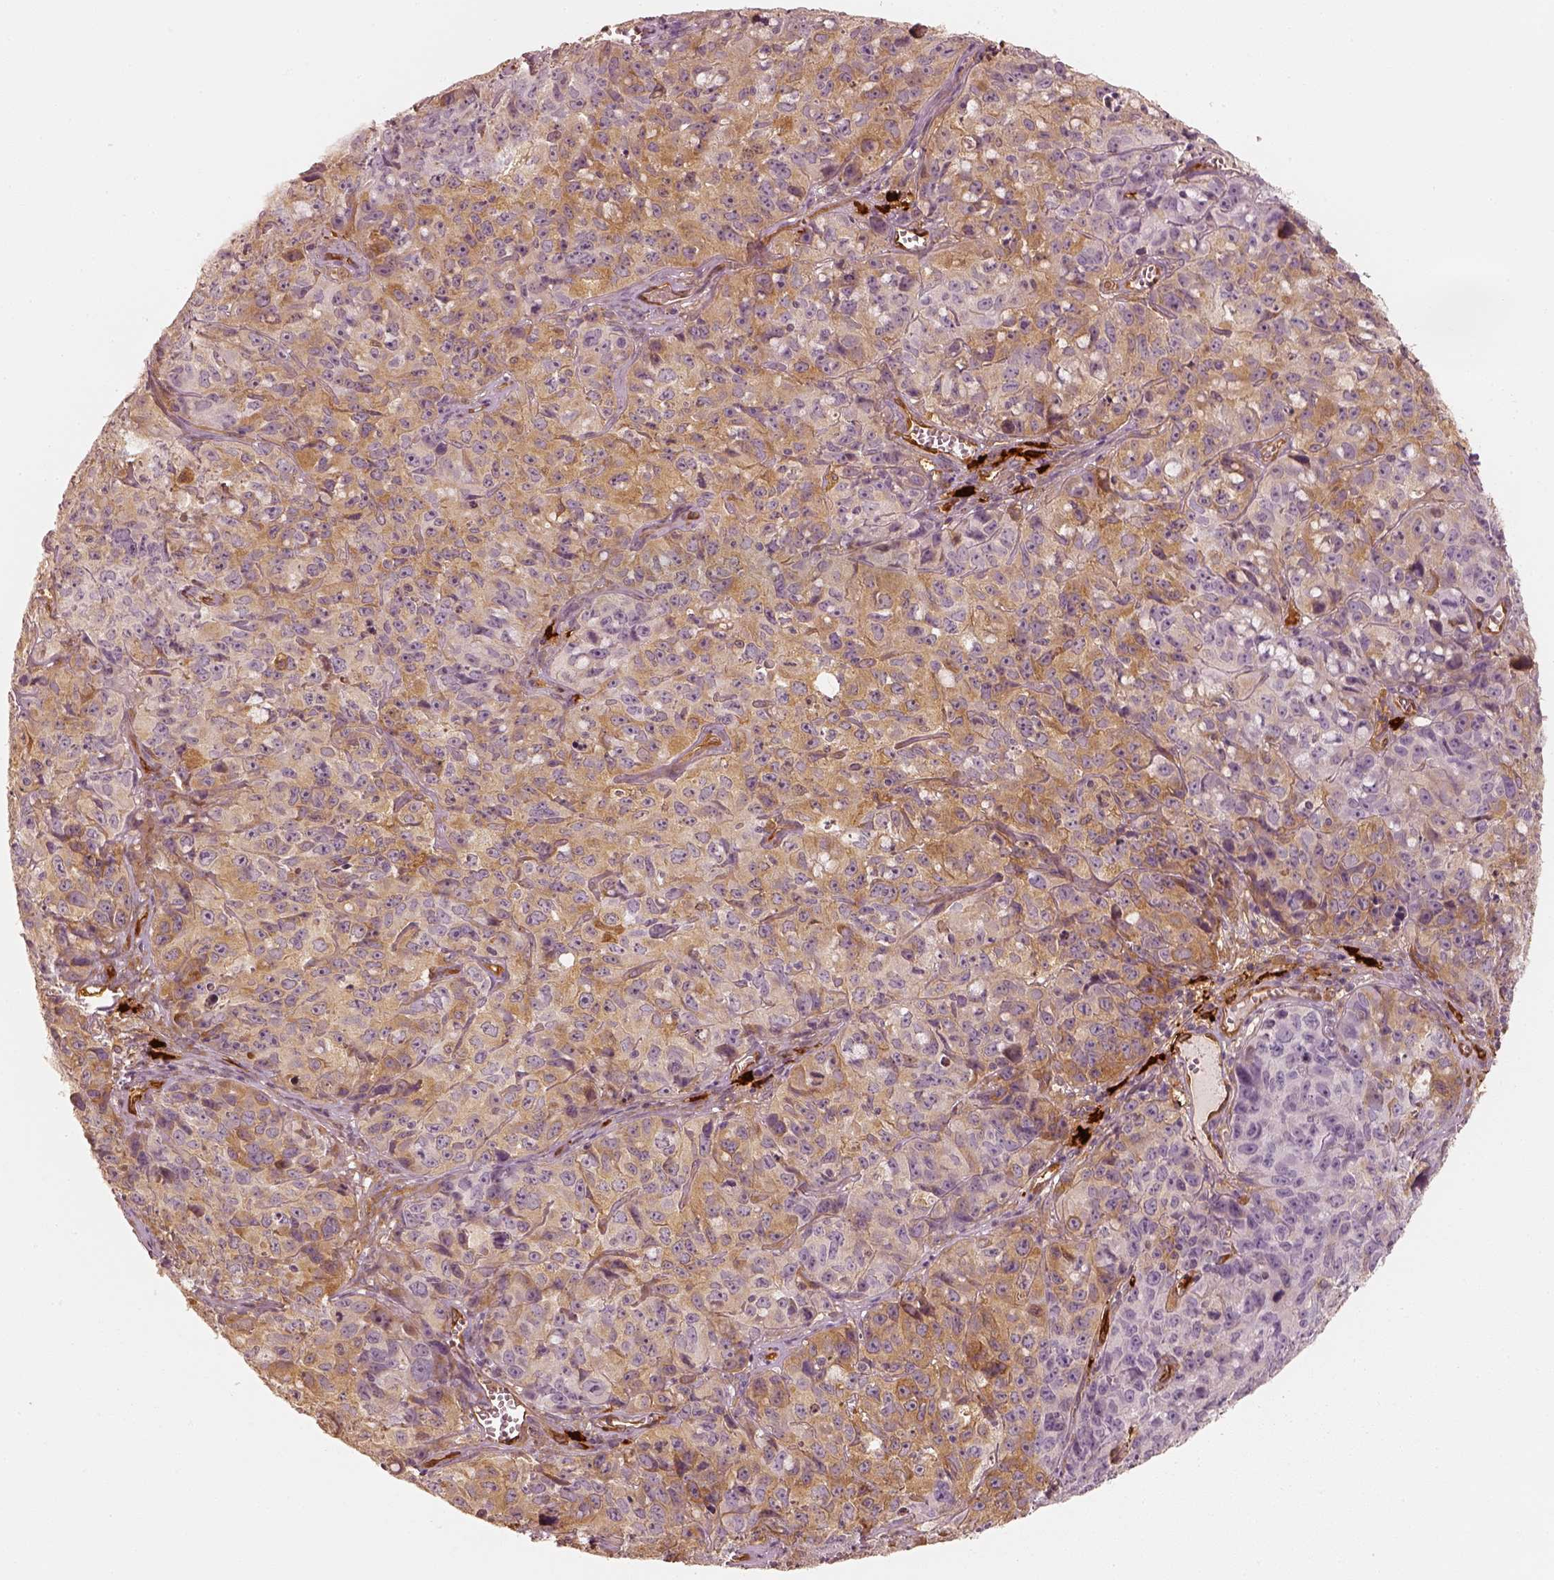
{"staining": {"intensity": "moderate", "quantity": "25%-75%", "location": "cytoplasmic/membranous"}, "tissue": "cervical cancer", "cell_type": "Tumor cells", "image_type": "cancer", "snomed": [{"axis": "morphology", "description": "Squamous cell carcinoma, NOS"}, {"axis": "topography", "description": "Cervix"}], "caption": "Immunohistochemistry (IHC) of cervical cancer reveals medium levels of moderate cytoplasmic/membranous staining in approximately 25%-75% of tumor cells.", "gene": "FSCN1", "patient": {"sex": "female", "age": 28}}